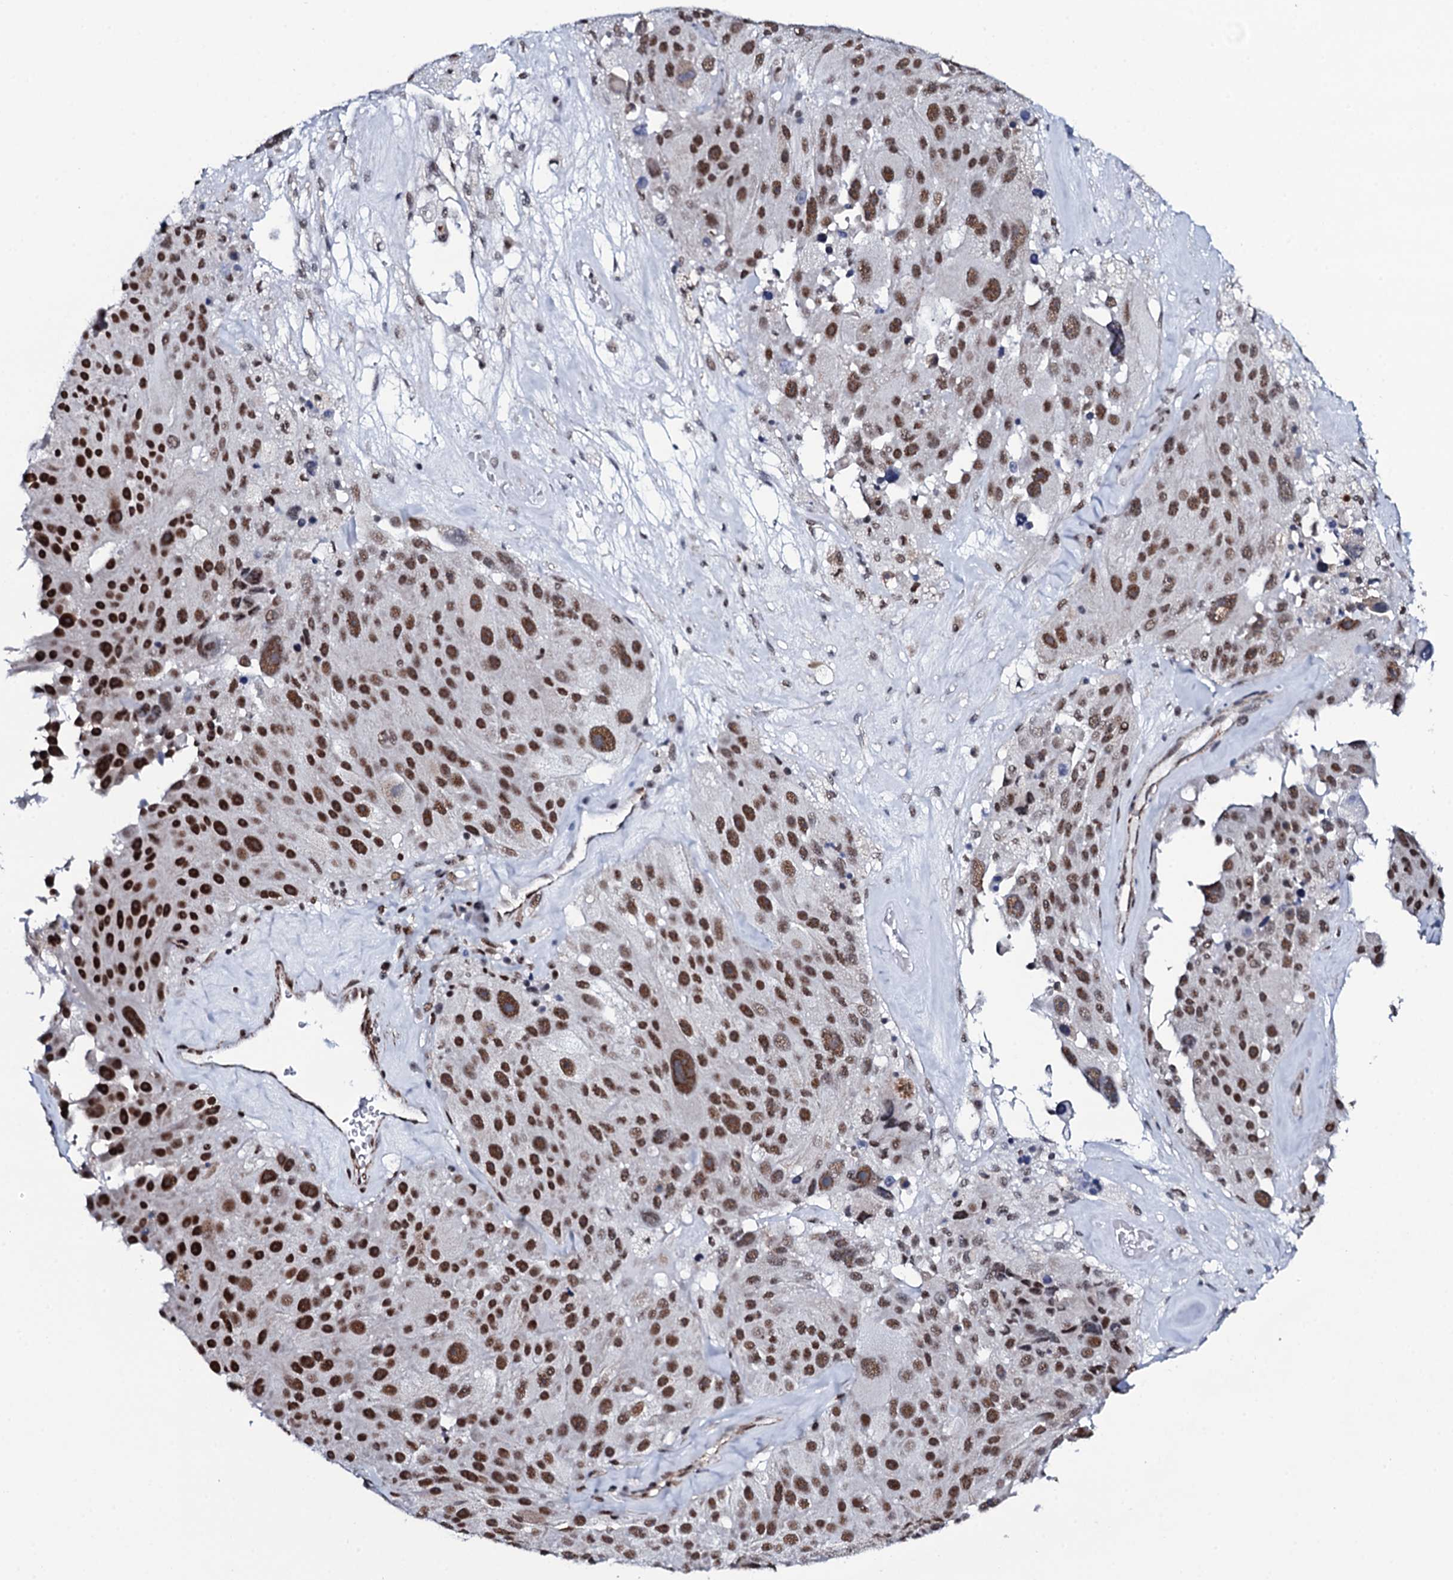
{"staining": {"intensity": "strong", "quantity": ">75%", "location": "nuclear"}, "tissue": "melanoma", "cell_type": "Tumor cells", "image_type": "cancer", "snomed": [{"axis": "morphology", "description": "Malignant melanoma, Metastatic site"}, {"axis": "topography", "description": "Lymph node"}], "caption": "Tumor cells show high levels of strong nuclear positivity in about >75% of cells in human malignant melanoma (metastatic site).", "gene": "CWC15", "patient": {"sex": "male", "age": 62}}